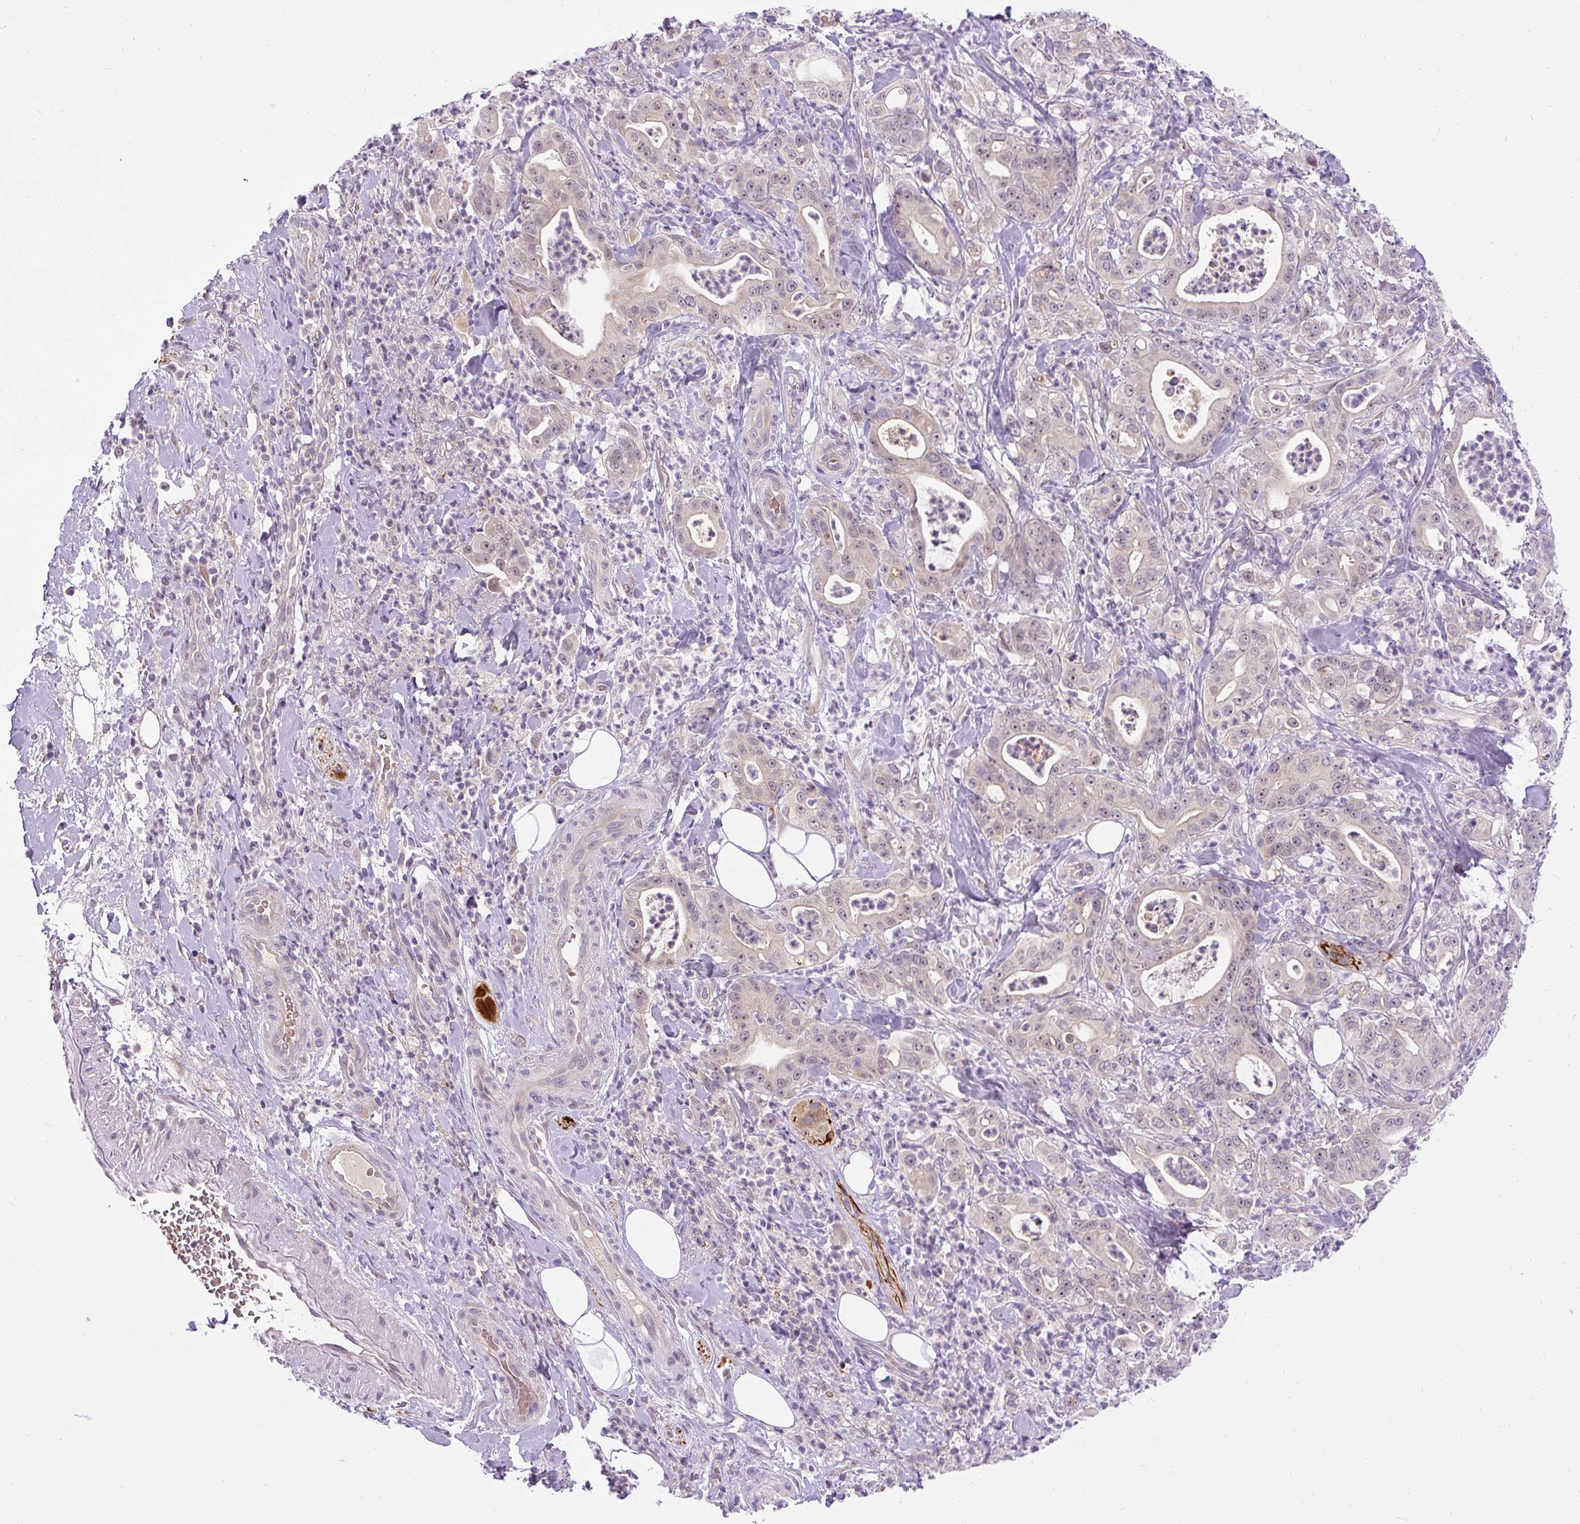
{"staining": {"intensity": "negative", "quantity": "none", "location": "none"}, "tissue": "pancreatic cancer", "cell_type": "Tumor cells", "image_type": "cancer", "snomed": [{"axis": "morphology", "description": "Adenocarcinoma, NOS"}, {"axis": "topography", "description": "Pancreas"}], "caption": "A histopathology image of adenocarcinoma (pancreatic) stained for a protein demonstrates no brown staining in tumor cells. (DAB (3,3'-diaminobenzidine) IHC, high magnification).", "gene": "FAM117B", "patient": {"sex": "male", "age": 71}}